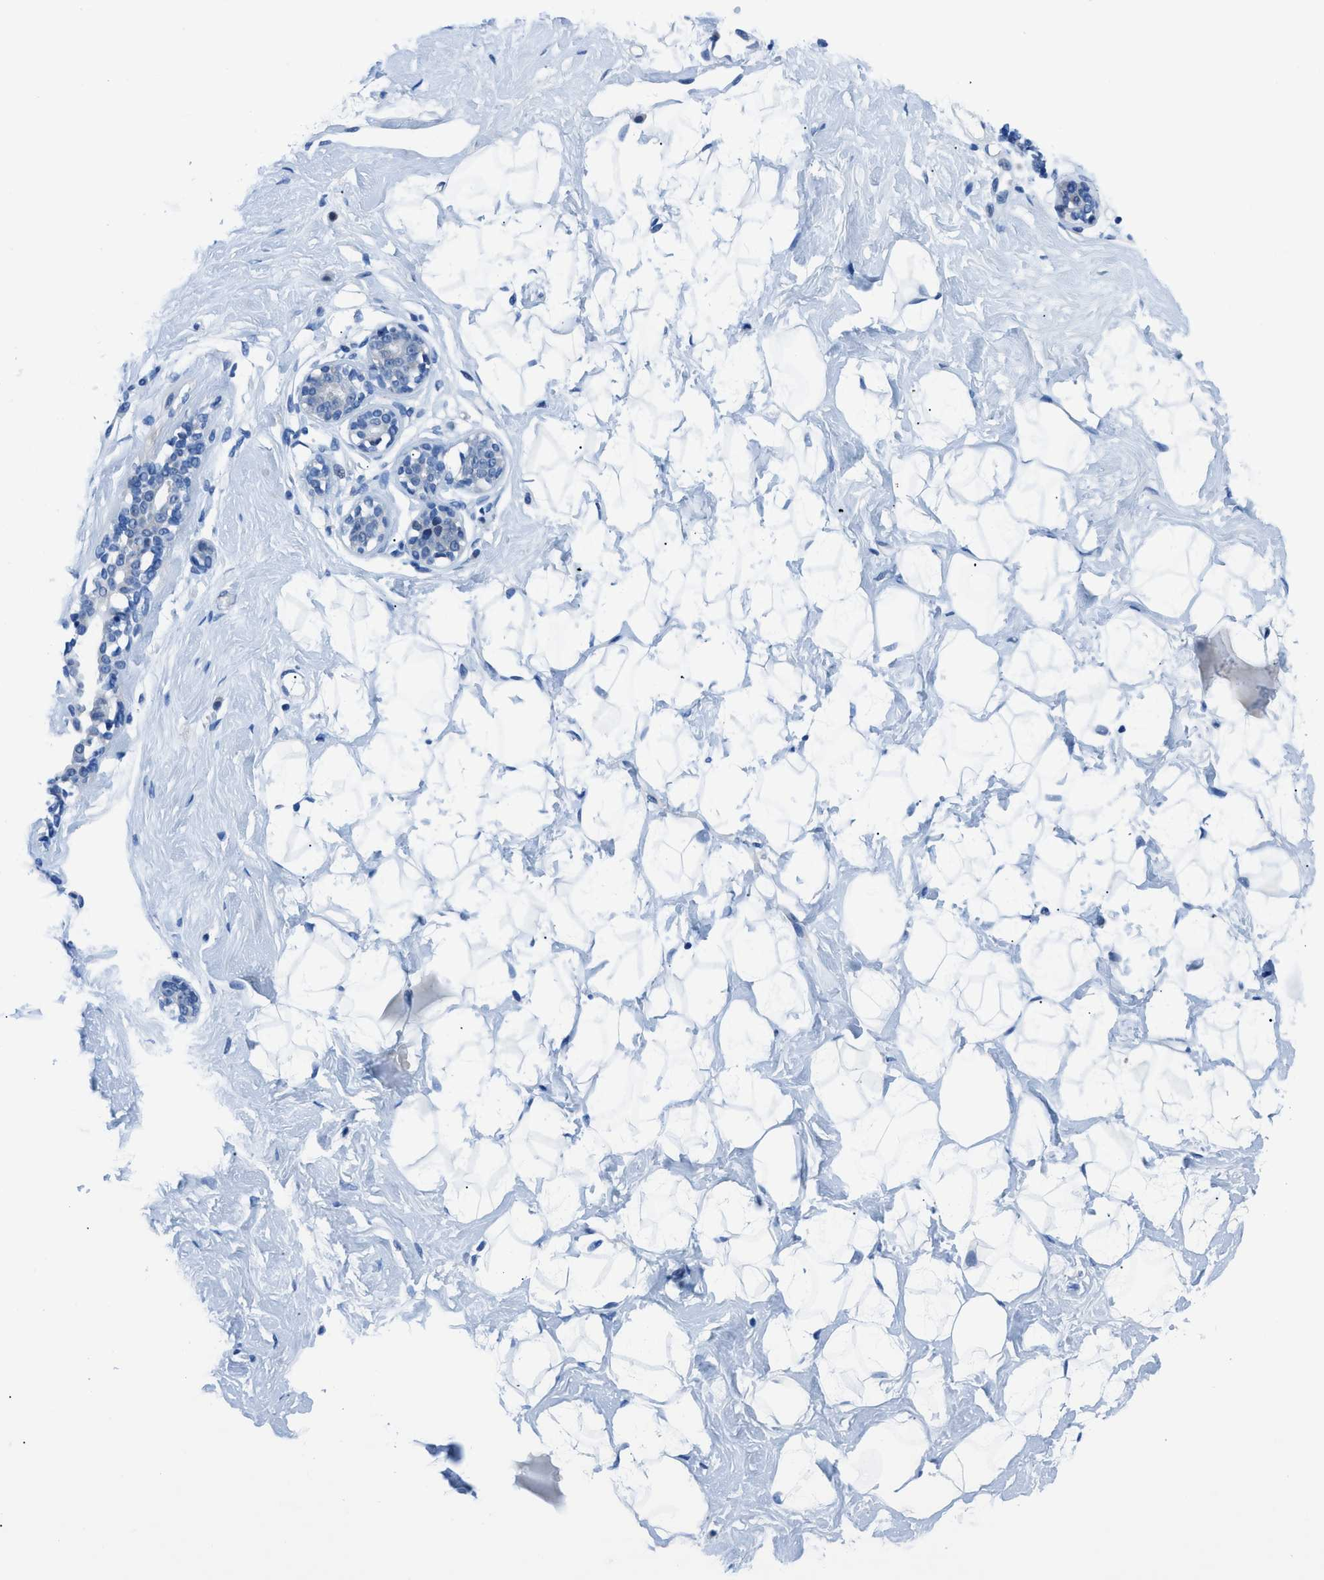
{"staining": {"intensity": "negative", "quantity": "none", "location": "none"}, "tissue": "breast", "cell_type": "Adipocytes", "image_type": "normal", "snomed": [{"axis": "morphology", "description": "Normal tissue, NOS"}, {"axis": "topography", "description": "Breast"}], "caption": "The micrograph exhibits no staining of adipocytes in unremarkable breast. The staining is performed using DAB brown chromogen with nuclei counter-stained in using hematoxylin.", "gene": "UAP1", "patient": {"sex": "female", "age": 23}}